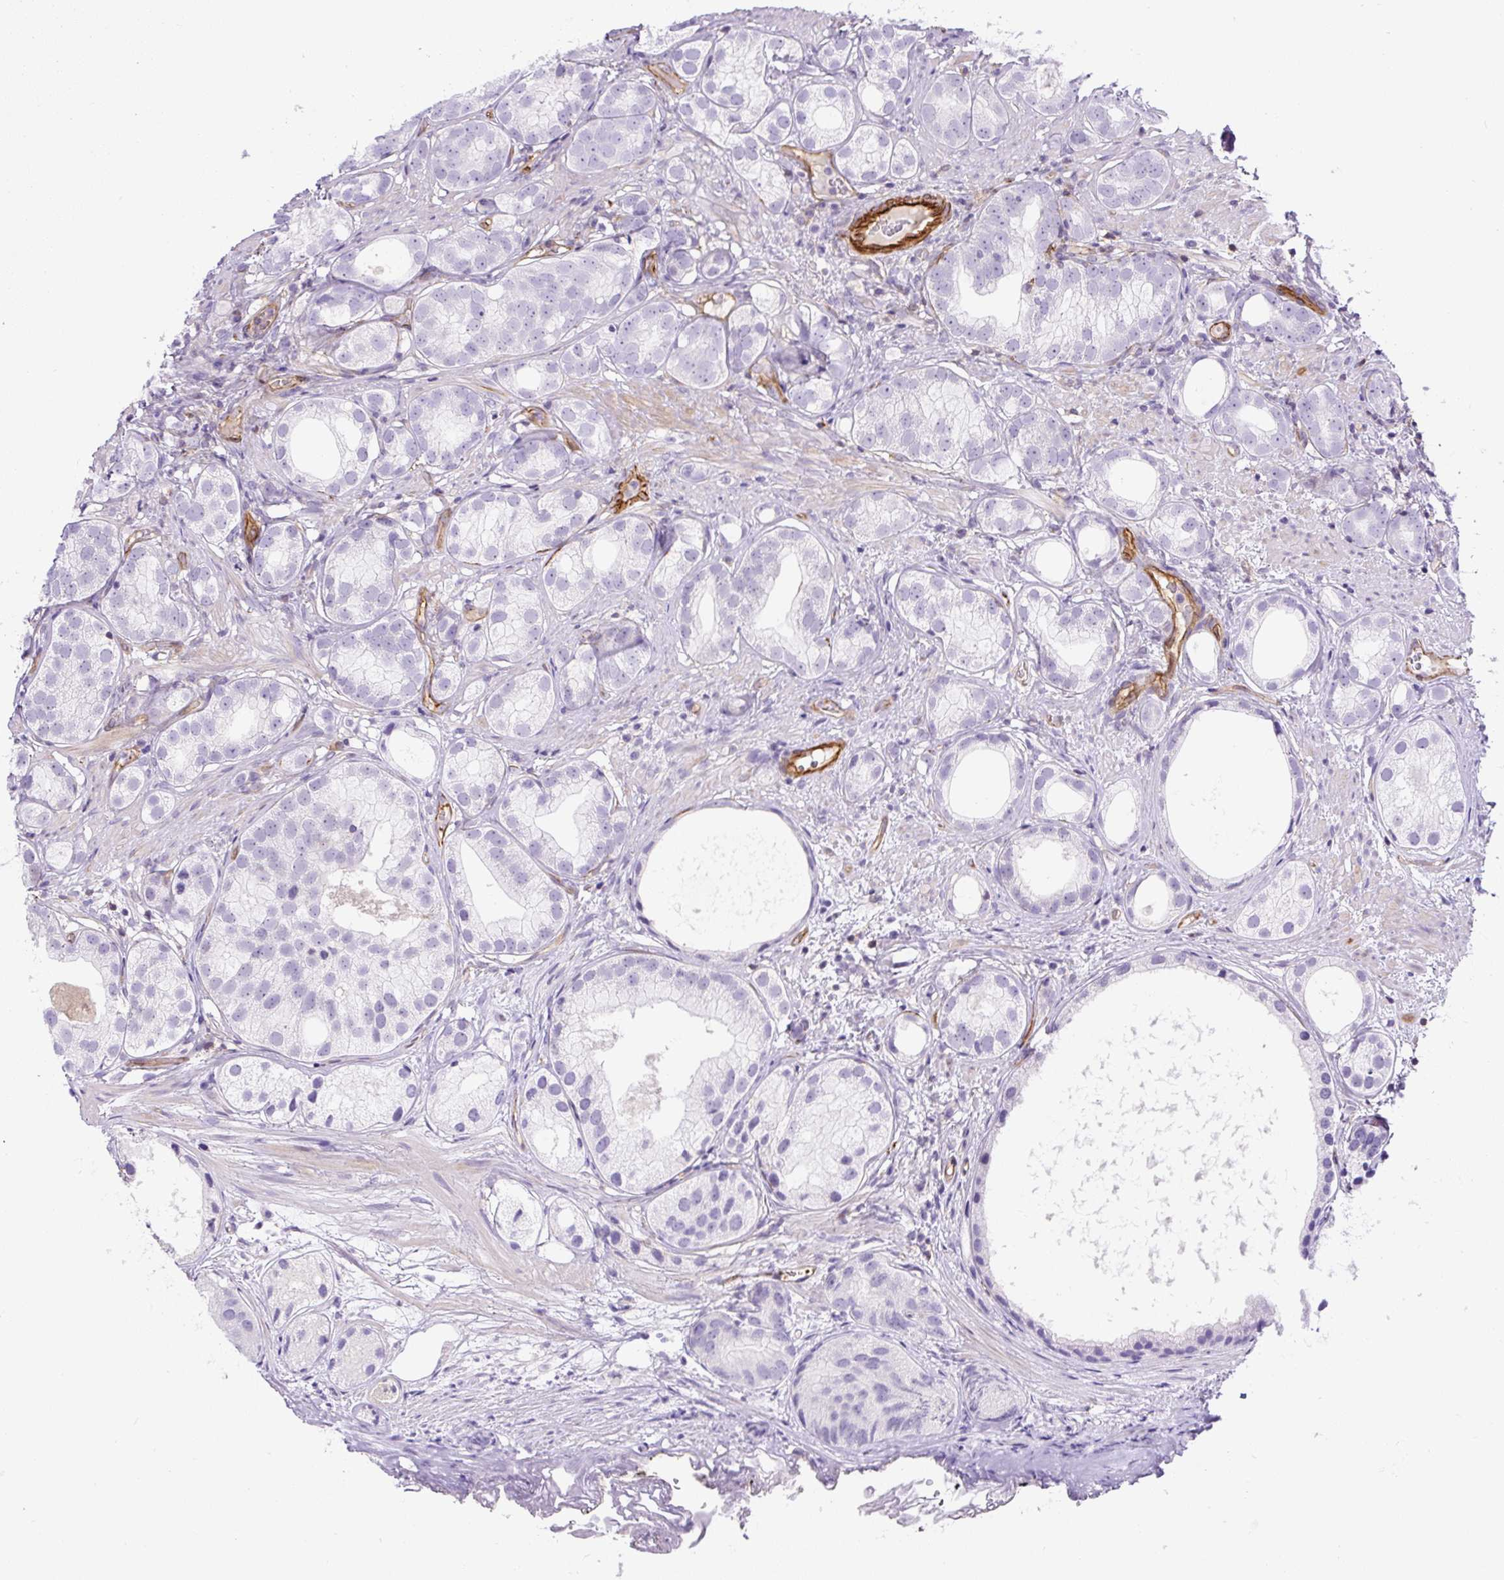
{"staining": {"intensity": "negative", "quantity": "none", "location": "none"}, "tissue": "prostate cancer", "cell_type": "Tumor cells", "image_type": "cancer", "snomed": [{"axis": "morphology", "description": "Adenocarcinoma, High grade"}, {"axis": "topography", "description": "Prostate"}], "caption": "High power microscopy micrograph of an immunohistochemistry (IHC) histopathology image of adenocarcinoma (high-grade) (prostate), revealing no significant staining in tumor cells.", "gene": "B3GALT5", "patient": {"sex": "male", "age": 82}}